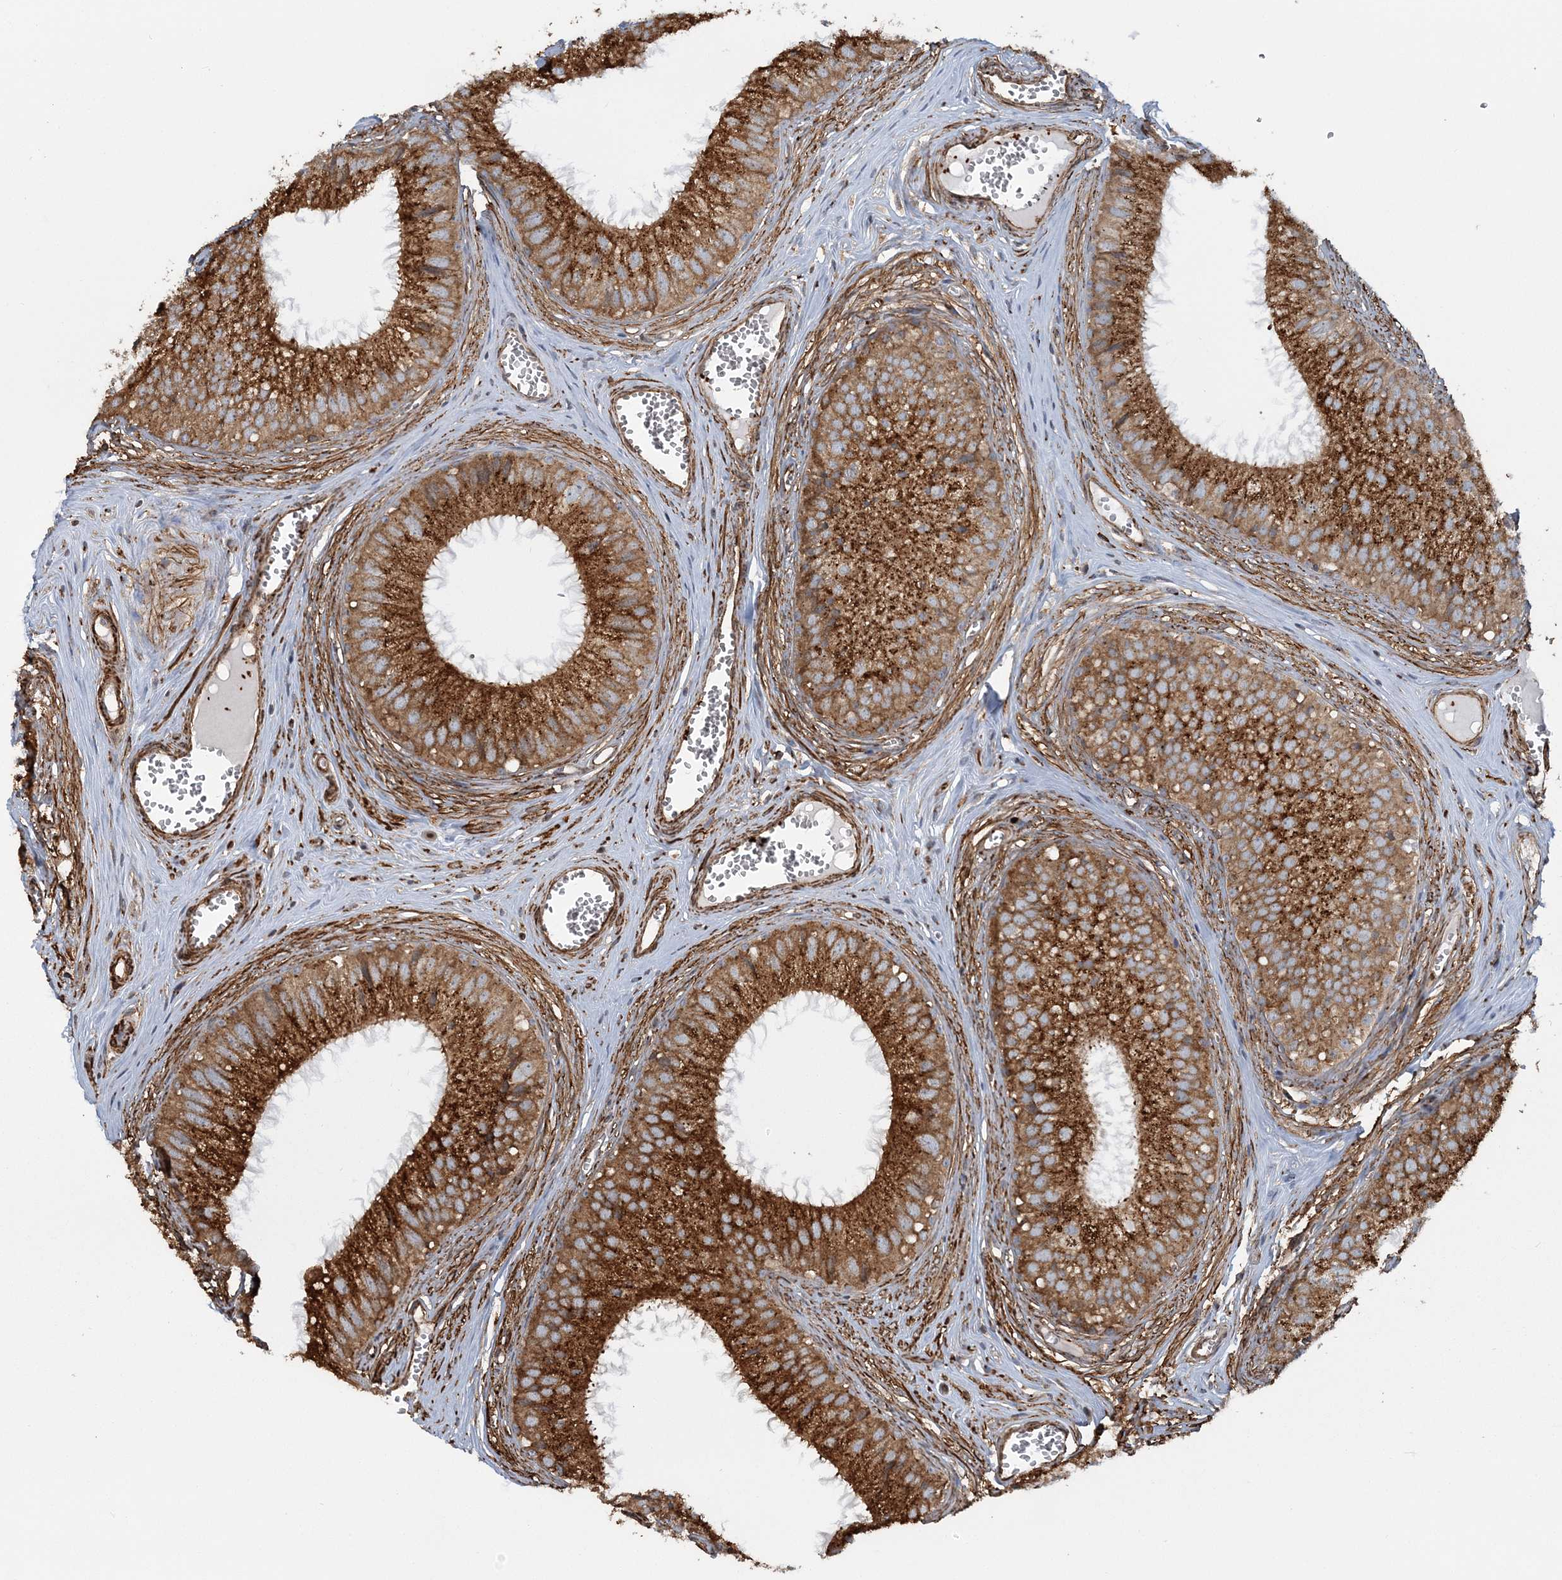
{"staining": {"intensity": "strong", "quantity": ">75%", "location": "cytoplasmic/membranous"}, "tissue": "epididymis", "cell_type": "Glandular cells", "image_type": "normal", "snomed": [{"axis": "morphology", "description": "Normal tissue, NOS"}, {"axis": "topography", "description": "Epididymis"}], "caption": "Strong cytoplasmic/membranous staining for a protein is appreciated in approximately >75% of glandular cells of normal epididymis using IHC.", "gene": "TRAF3IP2", "patient": {"sex": "male", "age": 36}}